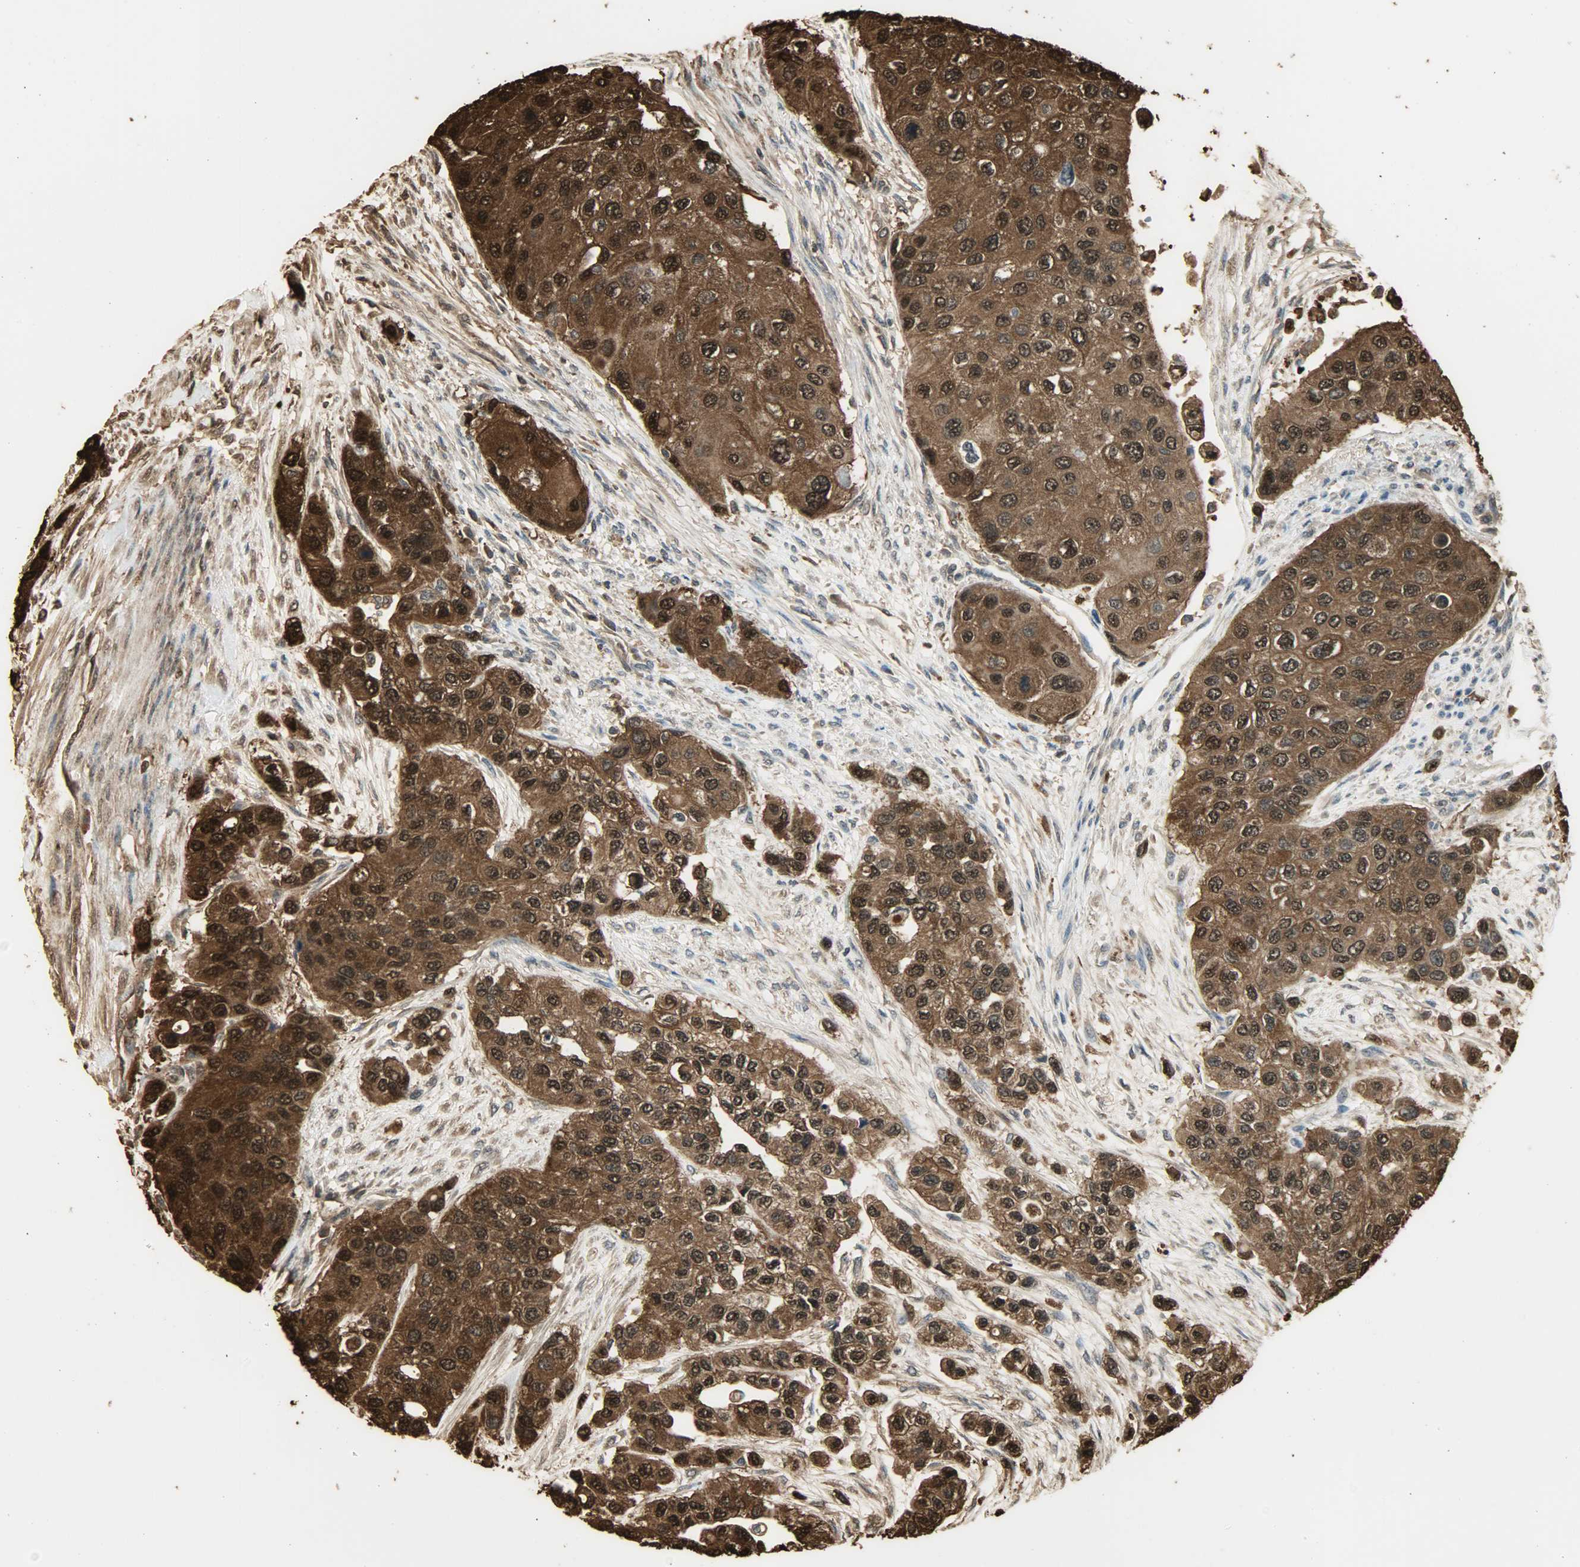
{"staining": {"intensity": "strong", "quantity": ">75%", "location": "cytoplasmic/membranous,nuclear"}, "tissue": "urothelial cancer", "cell_type": "Tumor cells", "image_type": "cancer", "snomed": [{"axis": "morphology", "description": "Urothelial carcinoma, High grade"}, {"axis": "topography", "description": "Urinary bladder"}], "caption": "Immunohistochemistry micrograph of neoplastic tissue: urothelial cancer stained using immunohistochemistry (IHC) displays high levels of strong protein expression localized specifically in the cytoplasmic/membranous and nuclear of tumor cells, appearing as a cytoplasmic/membranous and nuclear brown color.", "gene": "YWHAZ", "patient": {"sex": "female", "age": 56}}